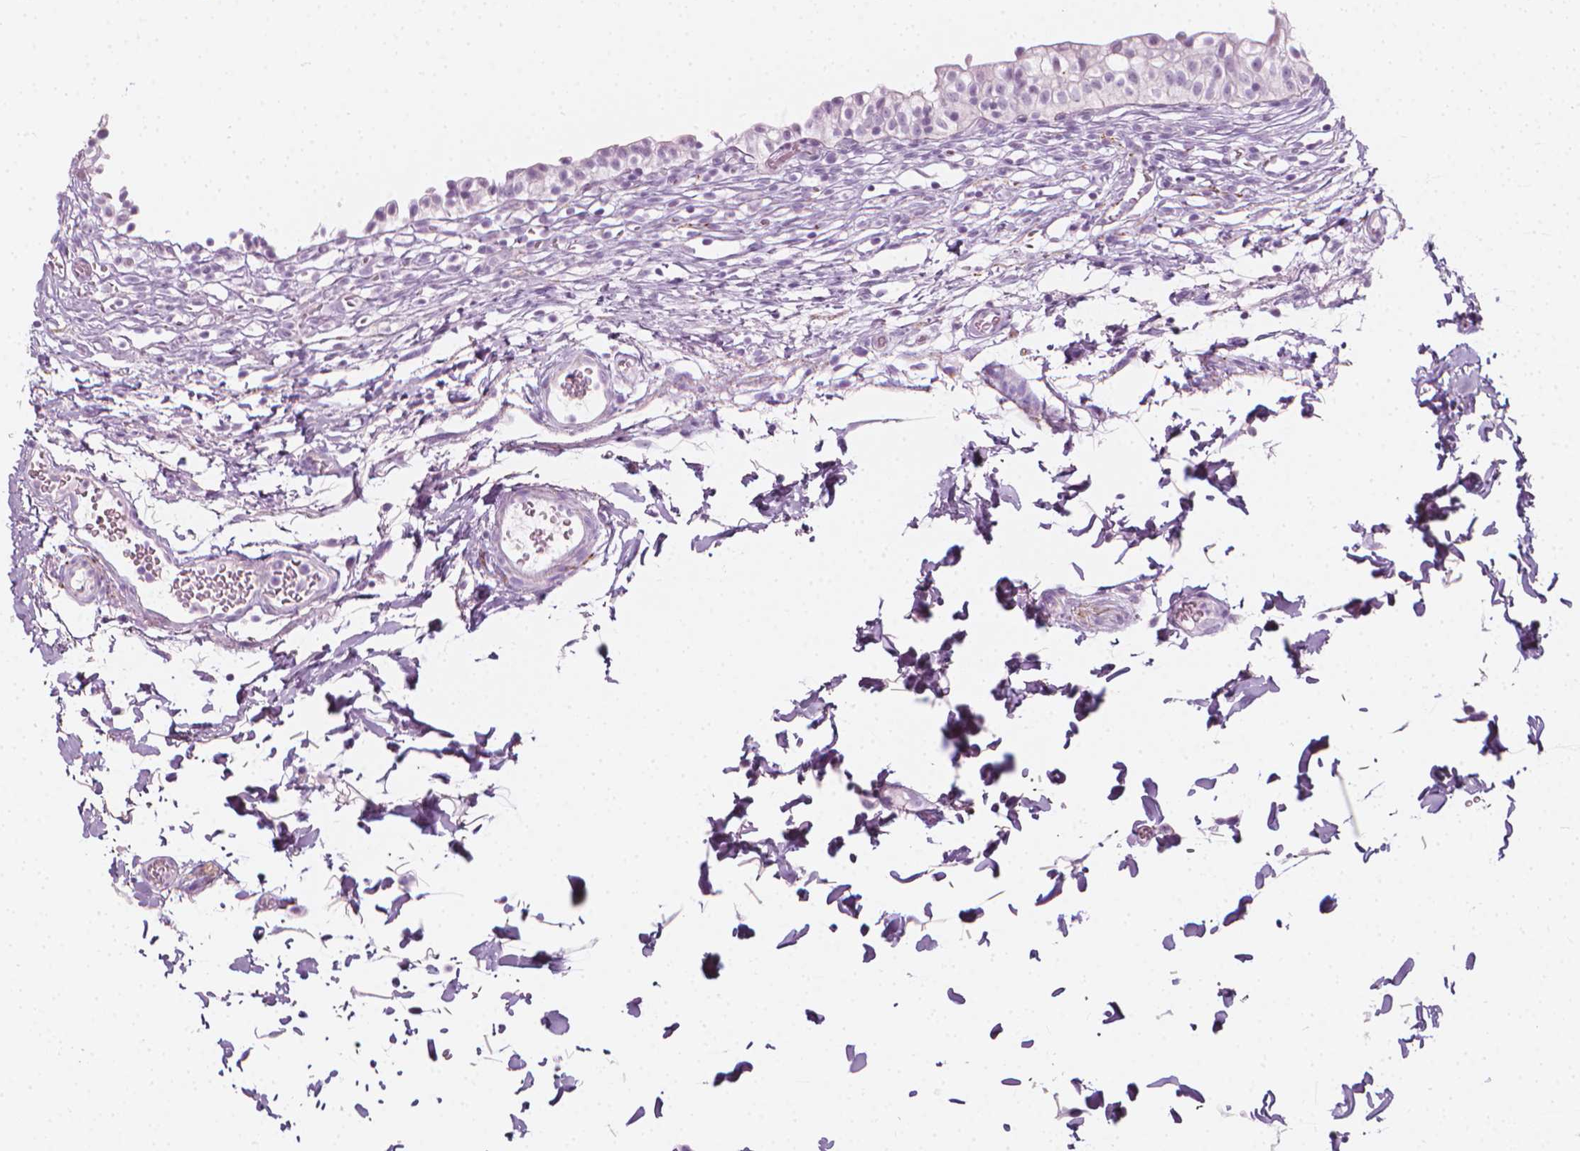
{"staining": {"intensity": "negative", "quantity": "none", "location": "none"}, "tissue": "urinary bladder", "cell_type": "Urothelial cells", "image_type": "normal", "snomed": [{"axis": "morphology", "description": "Normal tissue, NOS"}, {"axis": "topography", "description": "Urinary bladder"}, {"axis": "topography", "description": "Peripheral nerve tissue"}], "caption": "Immunohistochemistry histopathology image of normal human urinary bladder stained for a protein (brown), which shows no staining in urothelial cells.", "gene": "SCG3", "patient": {"sex": "male", "age": 55}}